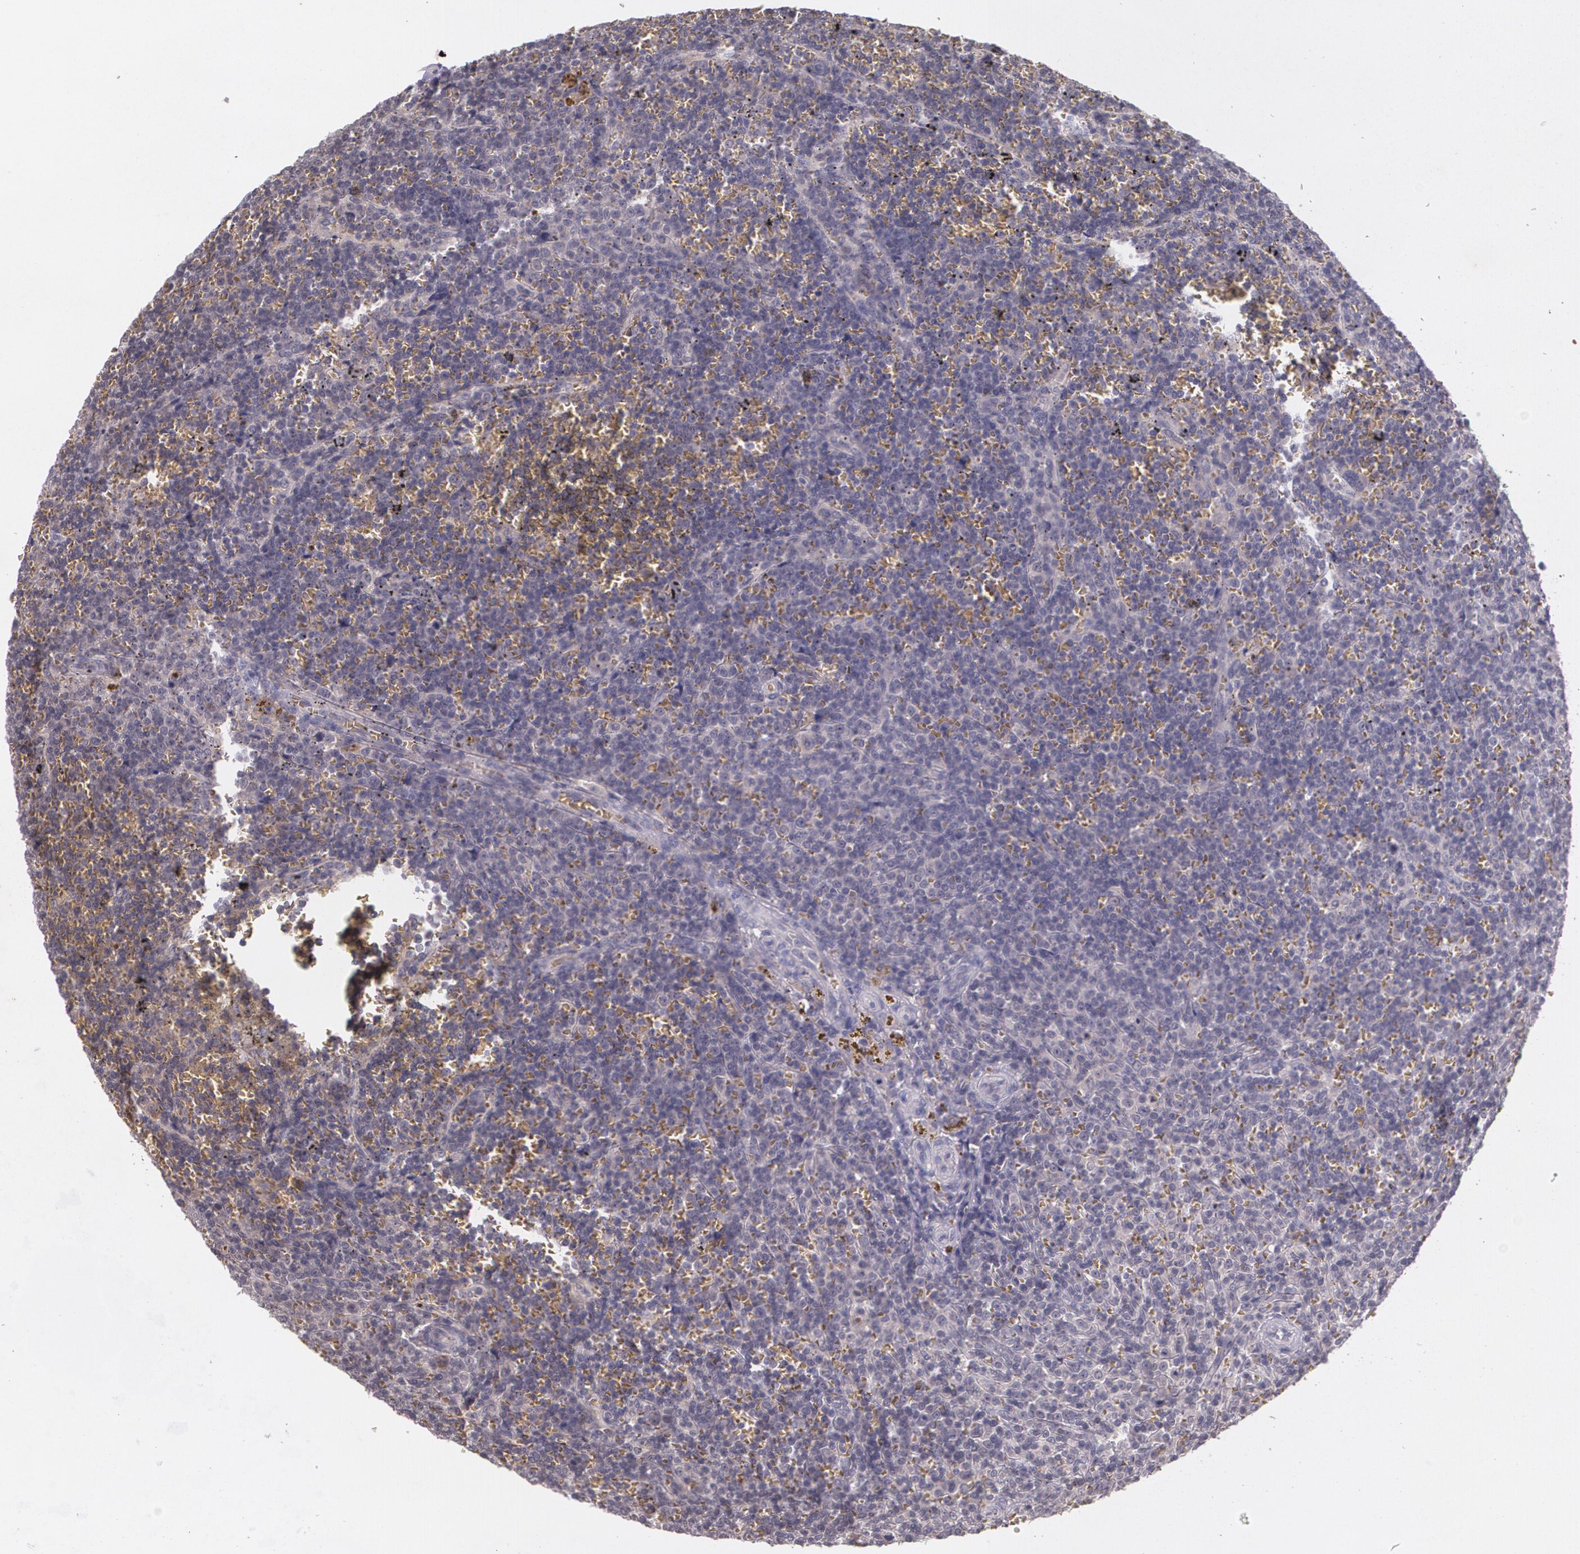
{"staining": {"intensity": "weak", "quantity": ">75%", "location": "cytoplasmic/membranous"}, "tissue": "lymphoma", "cell_type": "Tumor cells", "image_type": "cancer", "snomed": [{"axis": "morphology", "description": "Malignant lymphoma, non-Hodgkin's type, Low grade"}, {"axis": "topography", "description": "Spleen"}], "caption": "Malignant lymphoma, non-Hodgkin's type (low-grade) stained with a brown dye exhibits weak cytoplasmic/membranous positive expression in about >75% of tumor cells.", "gene": "TM4SF1", "patient": {"sex": "male", "age": 80}}